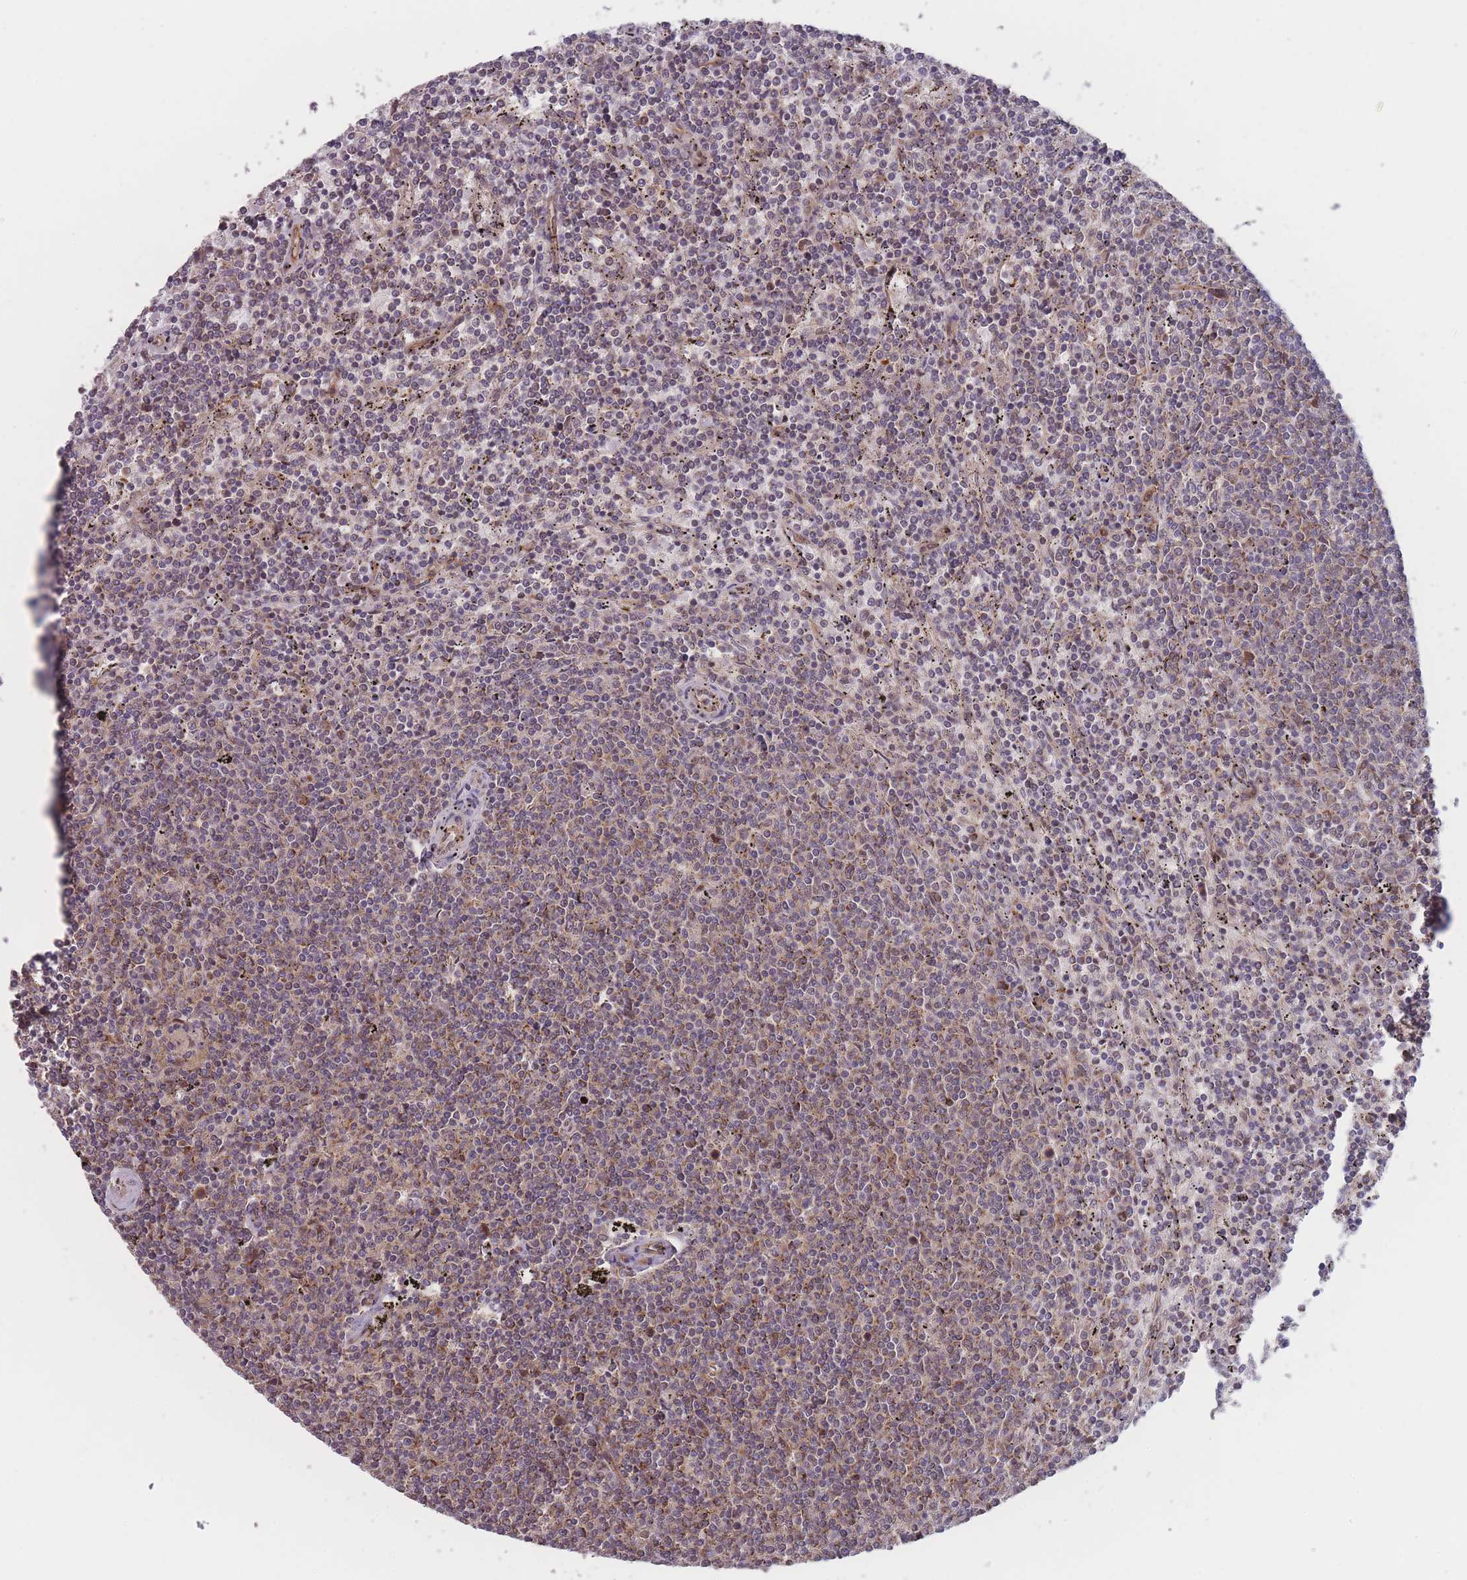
{"staining": {"intensity": "weak", "quantity": "25%-75%", "location": "cytoplasmic/membranous"}, "tissue": "lymphoma", "cell_type": "Tumor cells", "image_type": "cancer", "snomed": [{"axis": "morphology", "description": "Malignant lymphoma, non-Hodgkin's type, Low grade"}, {"axis": "topography", "description": "Spleen"}], "caption": "Immunohistochemical staining of malignant lymphoma, non-Hodgkin's type (low-grade) displays weak cytoplasmic/membranous protein staining in about 25%-75% of tumor cells. (IHC, brightfield microscopy, high magnification).", "gene": "RPS18", "patient": {"sex": "female", "age": 50}}